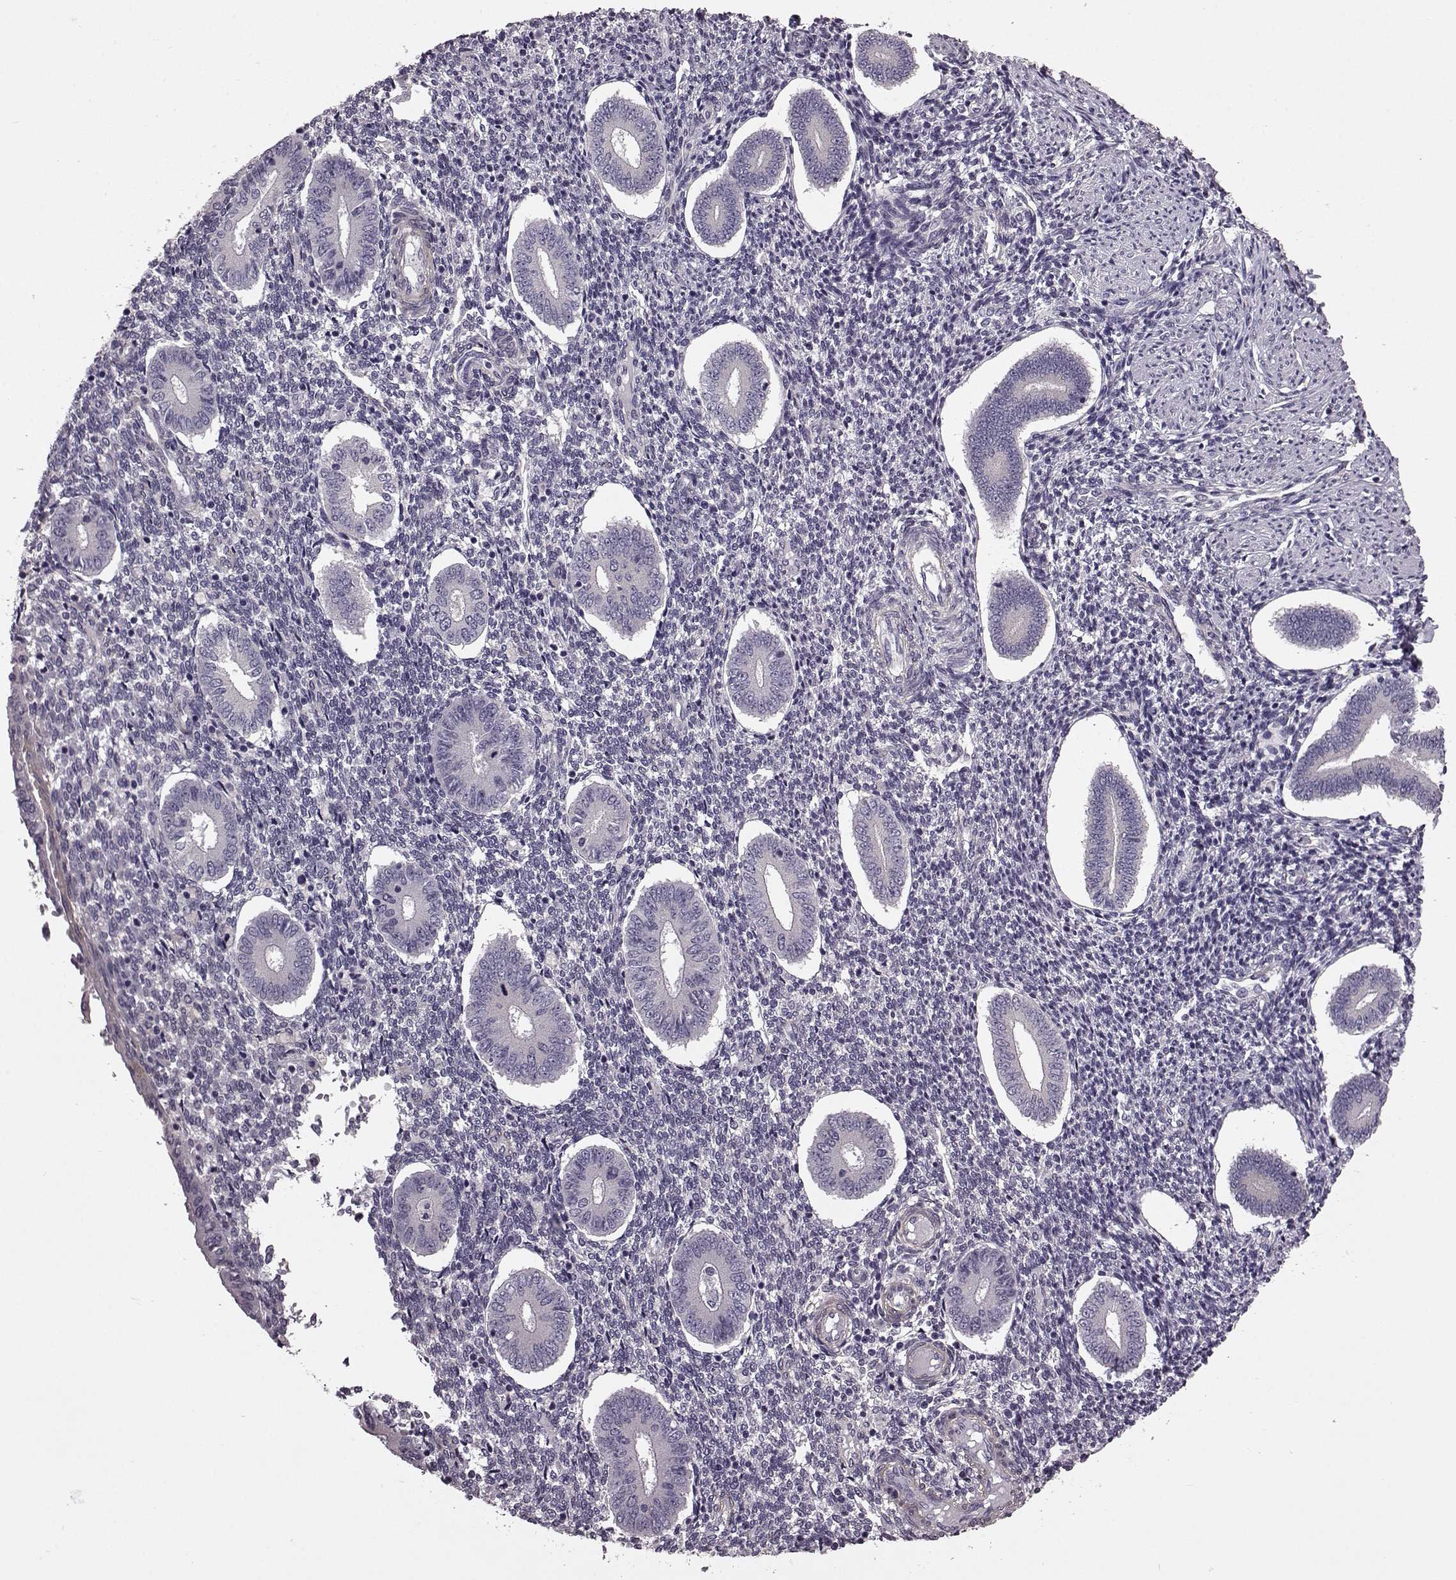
{"staining": {"intensity": "negative", "quantity": "none", "location": "none"}, "tissue": "endometrium", "cell_type": "Cells in endometrial stroma", "image_type": "normal", "snomed": [{"axis": "morphology", "description": "Normal tissue, NOS"}, {"axis": "topography", "description": "Endometrium"}], "caption": "The histopathology image shows no significant staining in cells in endometrial stroma of endometrium. The staining was performed using DAB (3,3'-diaminobenzidine) to visualize the protein expression in brown, while the nuclei were stained in blue with hematoxylin (Magnification: 20x).", "gene": "GRK1", "patient": {"sex": "female", "age": 40}}